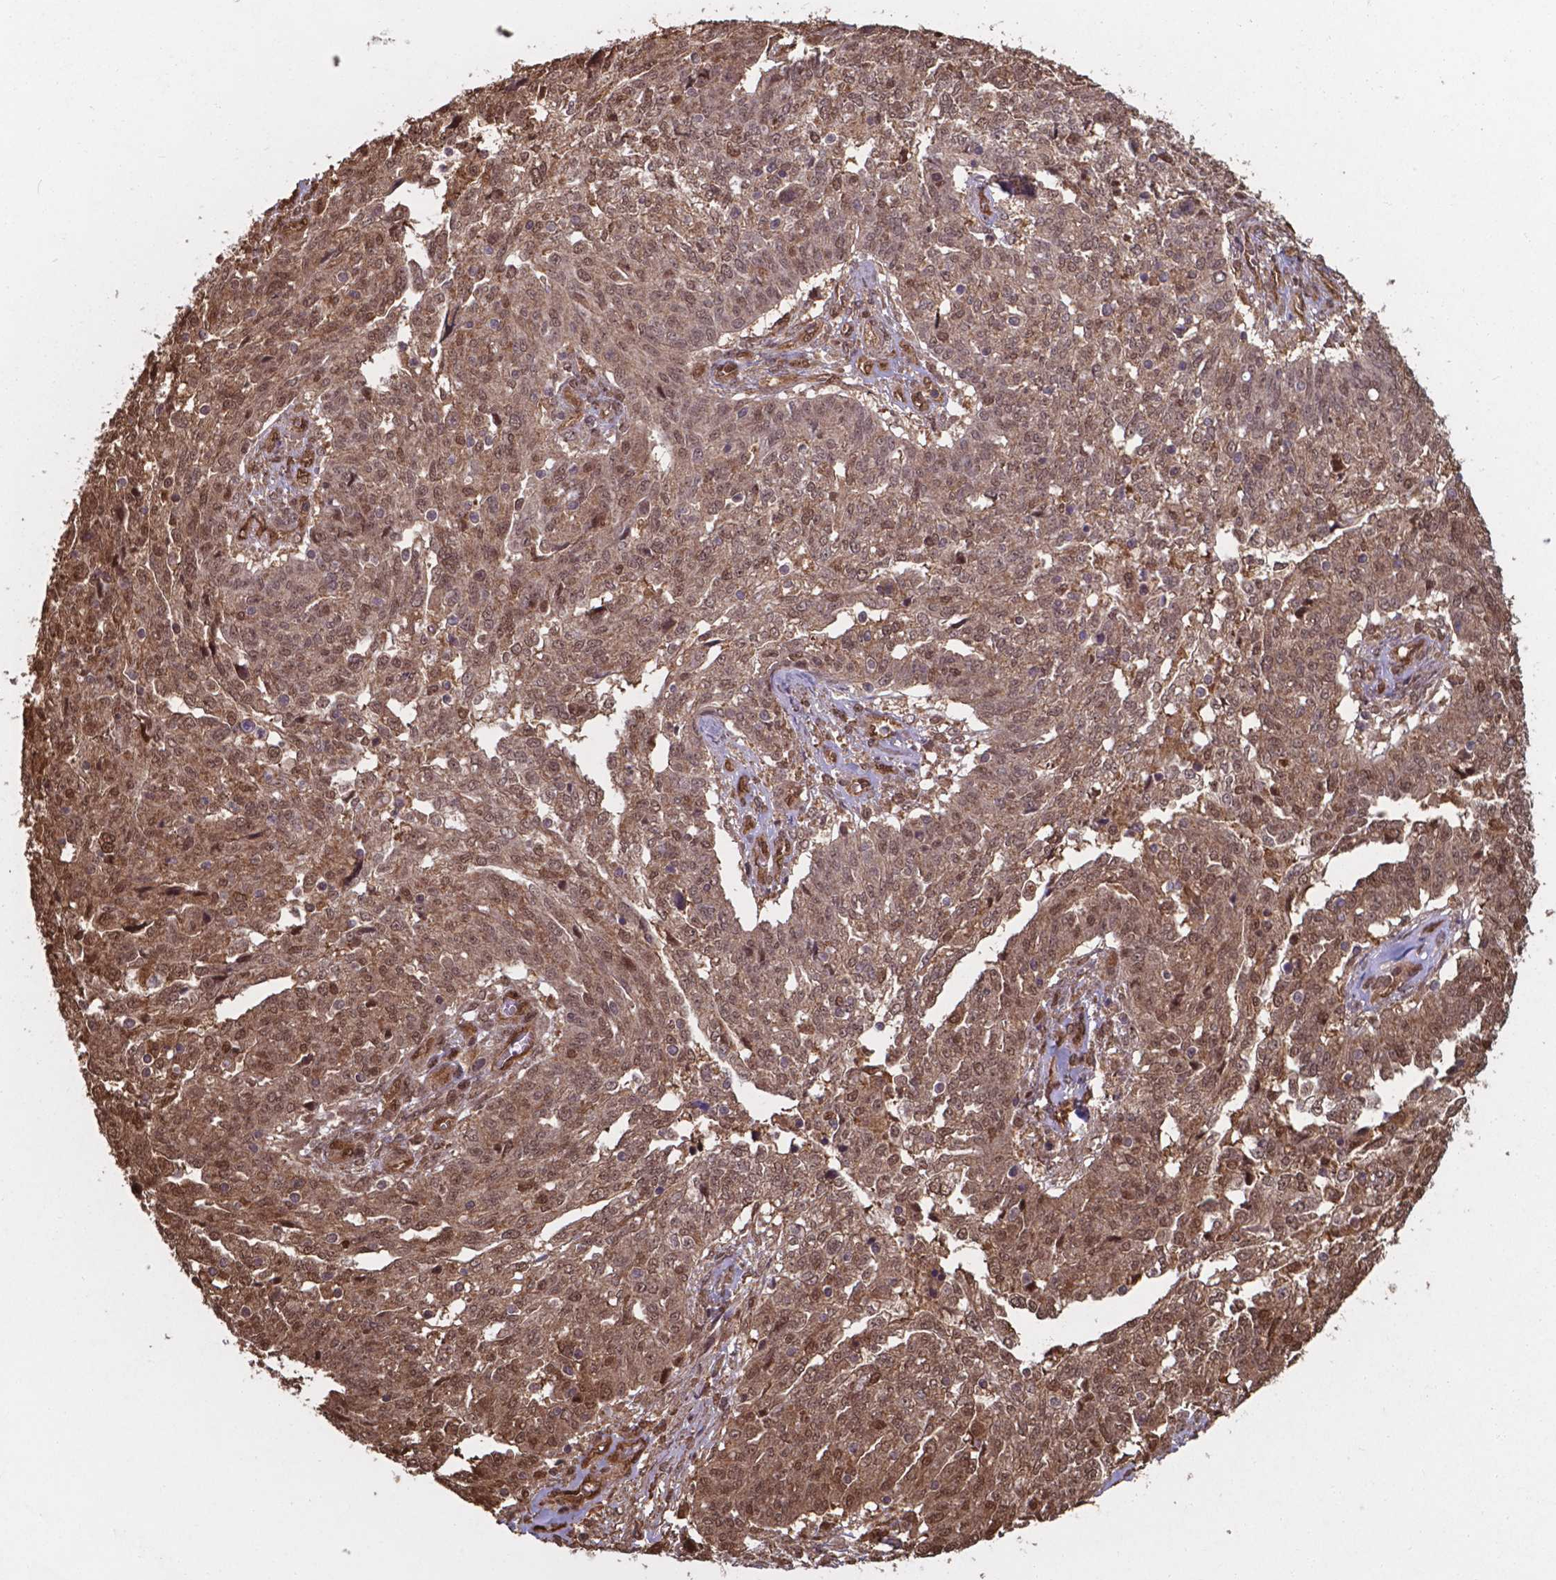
{"staining": {"intensity": "moderate", "quantity": ">75%", "location": "cytoplasmic/membranous,nuclear"}, "tissue": "ovarian cancer", "cell_type": "Tumor cells", "image_type": "cancer", "snomed": [{"axis": "morphology", "description": "Cystadenocarcinoma, serous, NOS"}, {"axis": "topography", "description": "Ovary"}], "caption": "Serous cystadenocarcinoma (ovarian) tissue reveals moderate cytoplasmic/membranous and nuclear positivity in about >75% of tumor cells, visualized by immunohistochemistry.", "gene": "CHP2", "patient": {"sex": "female", "age": 67}}